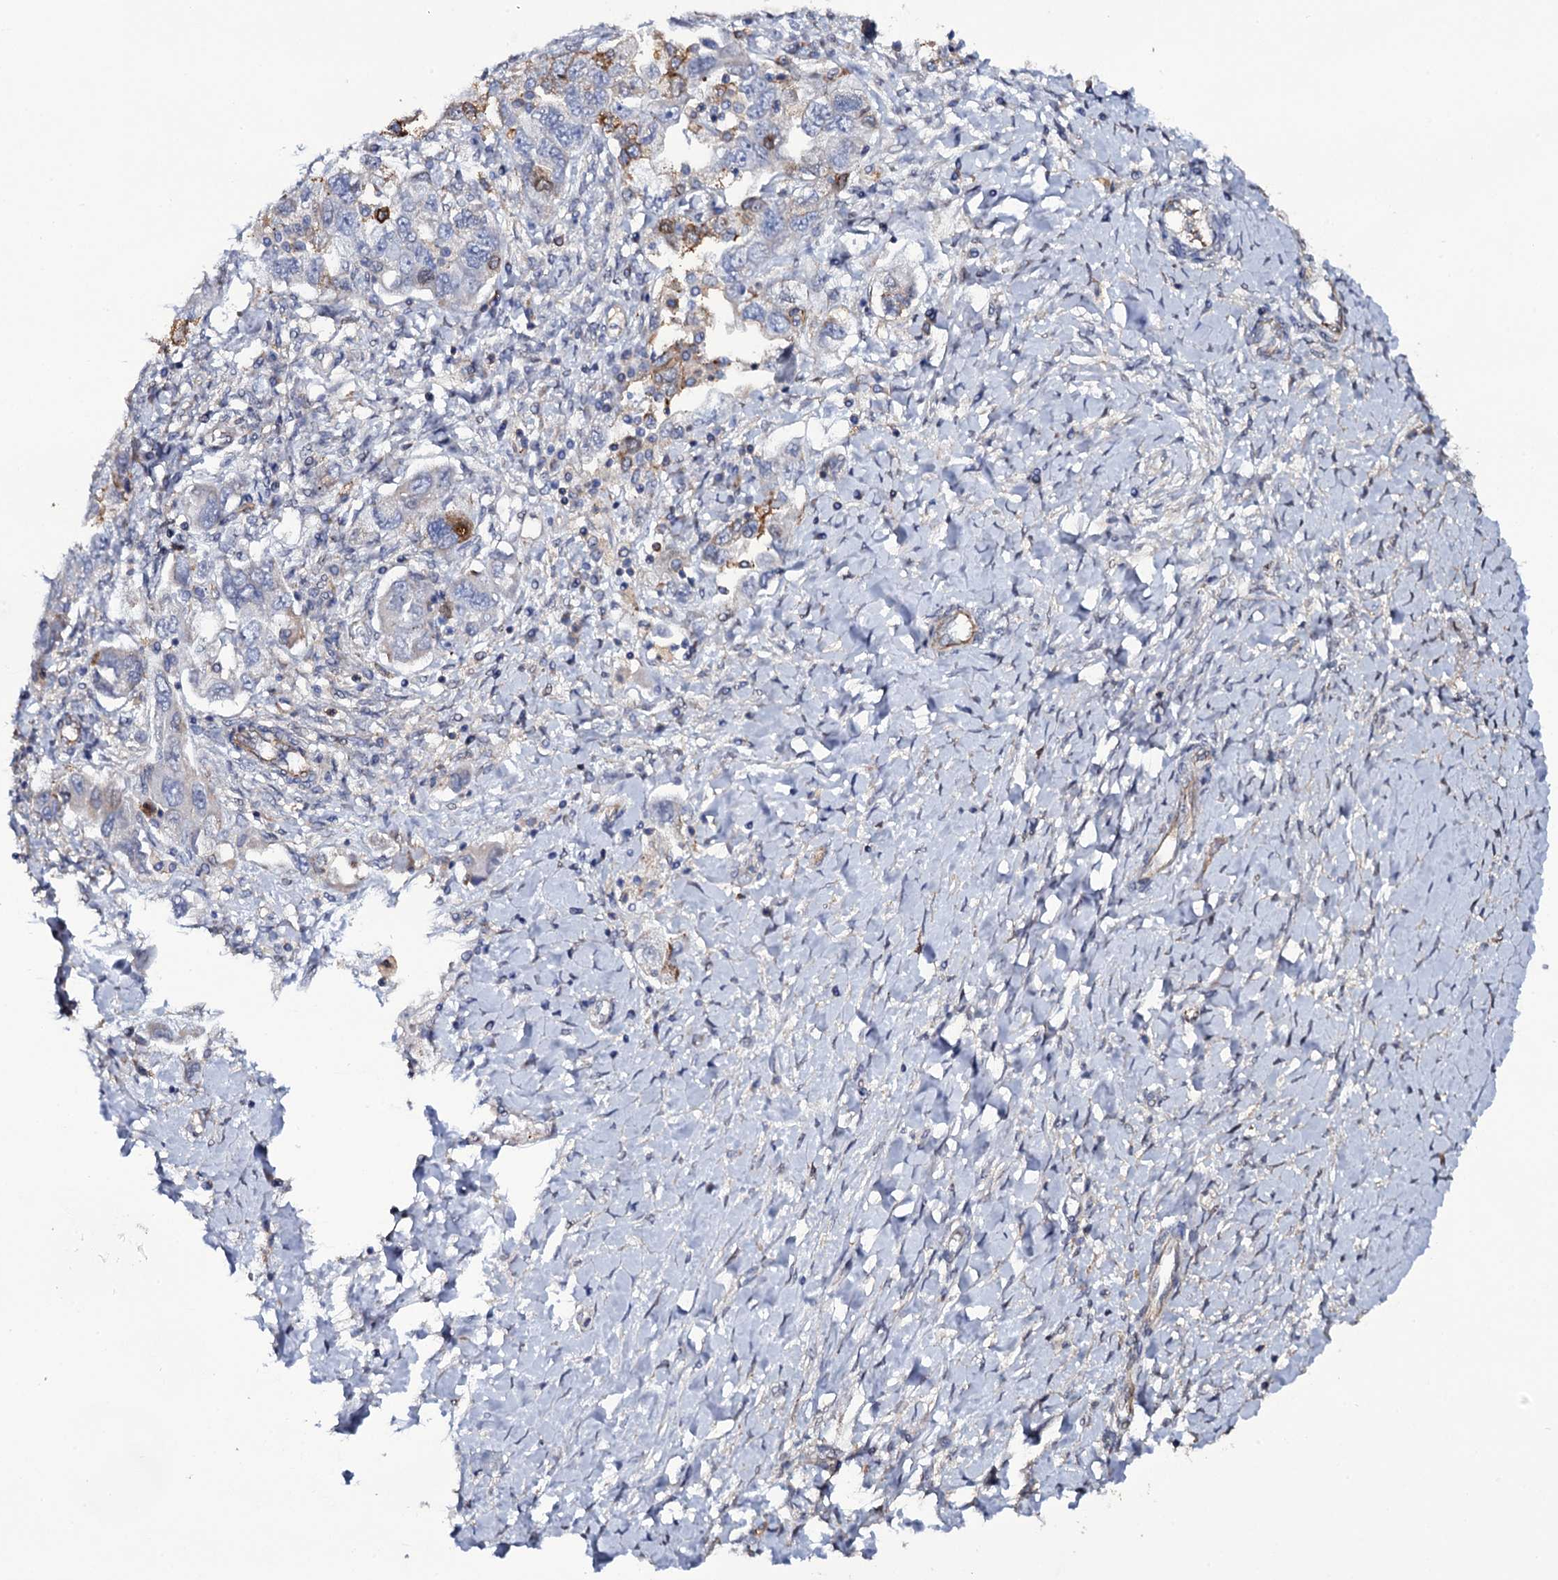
{"staining": {"intensity": "strong", "quantity": "<25%", "location": "cytoplasmic/membranous"}, "tissue": "ovarian cancer", "cell_type": "Tumor cells", "image_type": "cancer", "snomed": [{"axis": "morphology", "description": "Carcinoma, NOS"}, {"axis": "morphology", "description": "Cystadenocarcinoma, serous, NOS"}, {"axis": "topography", "description": "Ovary"}], "caption": "Immunohistochemical staining of human ovarian carcinoma exhibits strong cytoplasmic/membranous protein staining in about <25% of tumor cells.", "gene": "TTC23", "patient": {"sex": "female", "age": 69}}